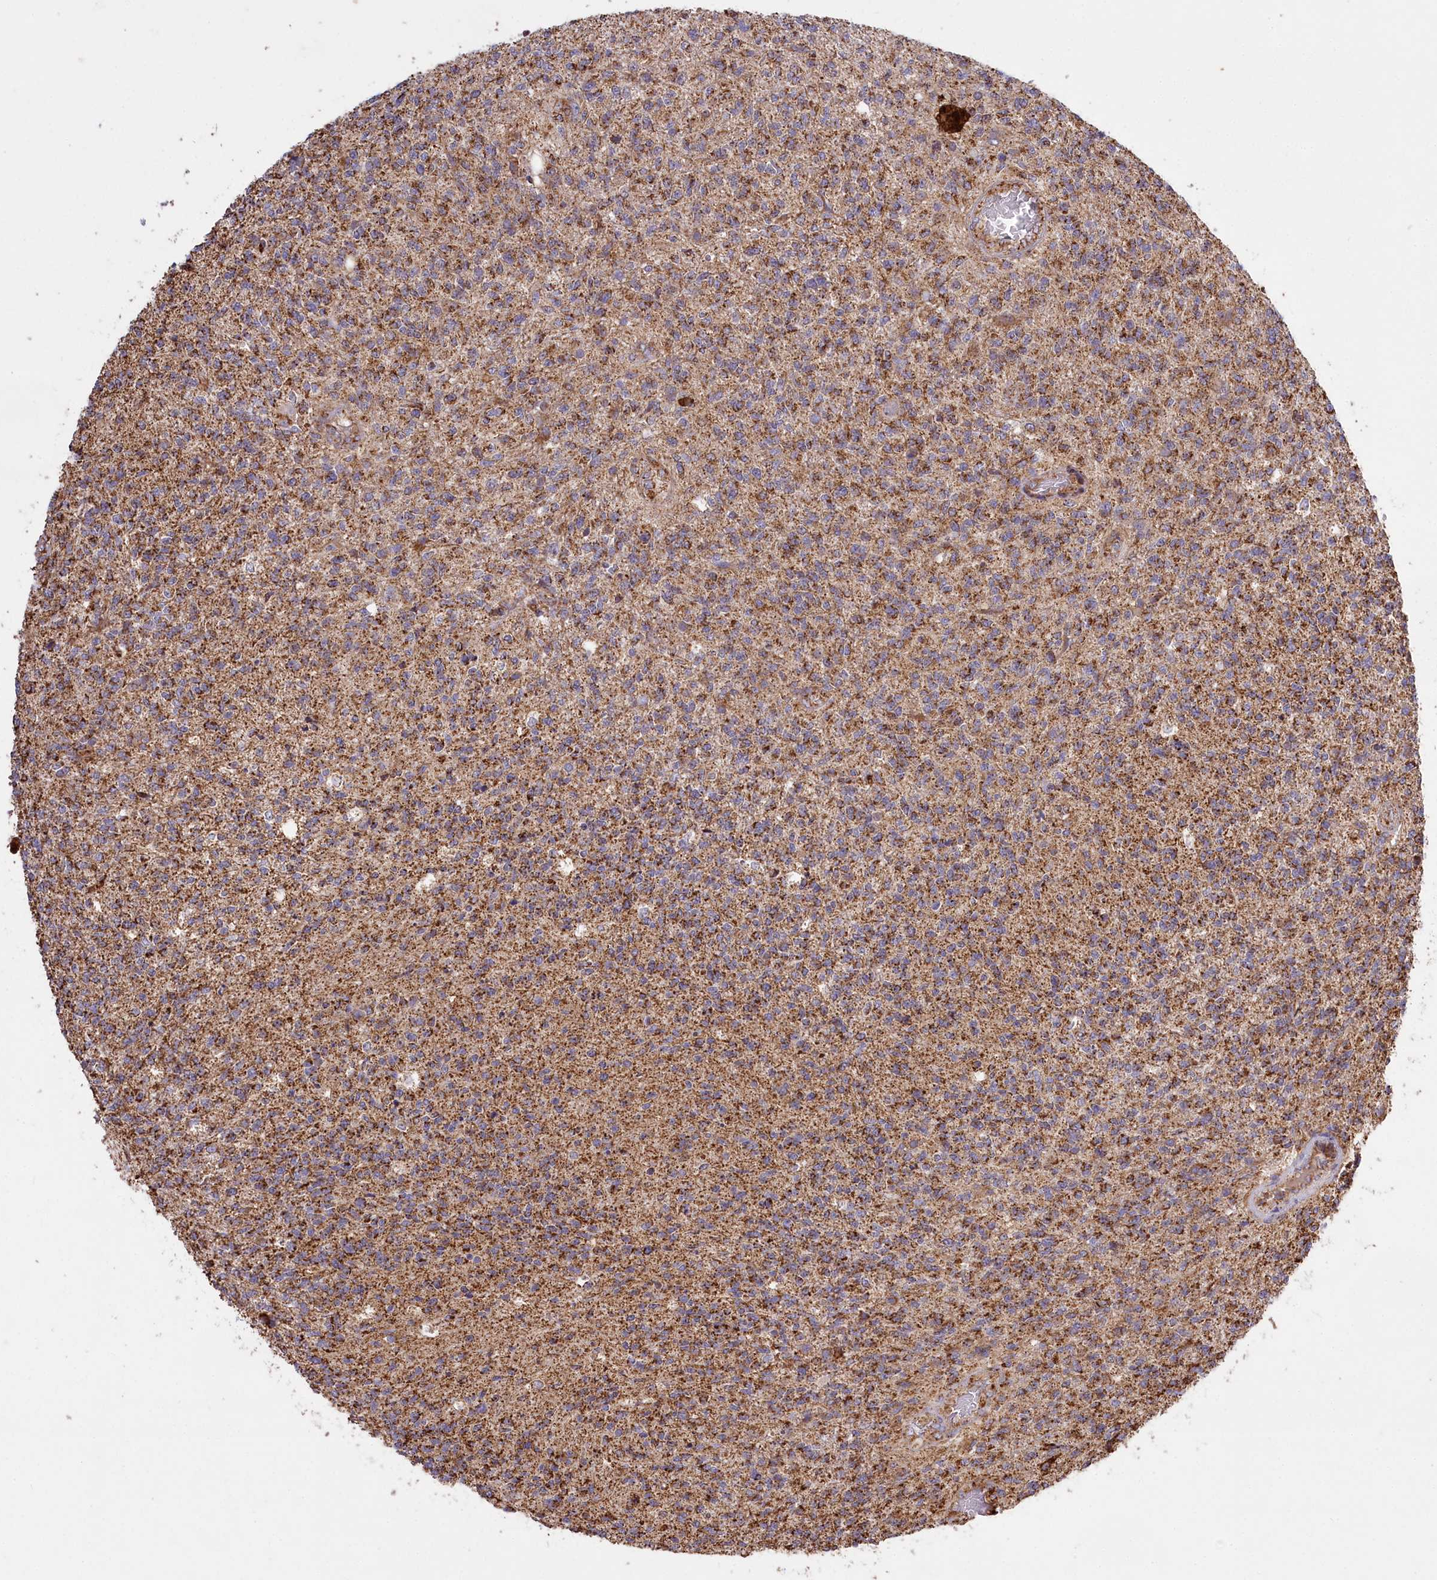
{"staining": {"intensity": "moderate", "quantity": ">75%", "location": "cytoplasmic/membranous"}, "tissue": "glioma", "cell_type": "Tumor cells", "image_type": "cancer", "snomed": [{"axis": "morphology", "description": "Glioma, malignant, High grade"}, {"axis": "topography", "description": "Brain"}], "caption": "Immunohistochemical staining of human malignant high-grade glioma displays medium levels of moderate cytoplasmic/membranous protein positivity in approximately >75% of tumor cells.", "gene": "CARD19", "patient": {"sex": "male", "age": 56}}